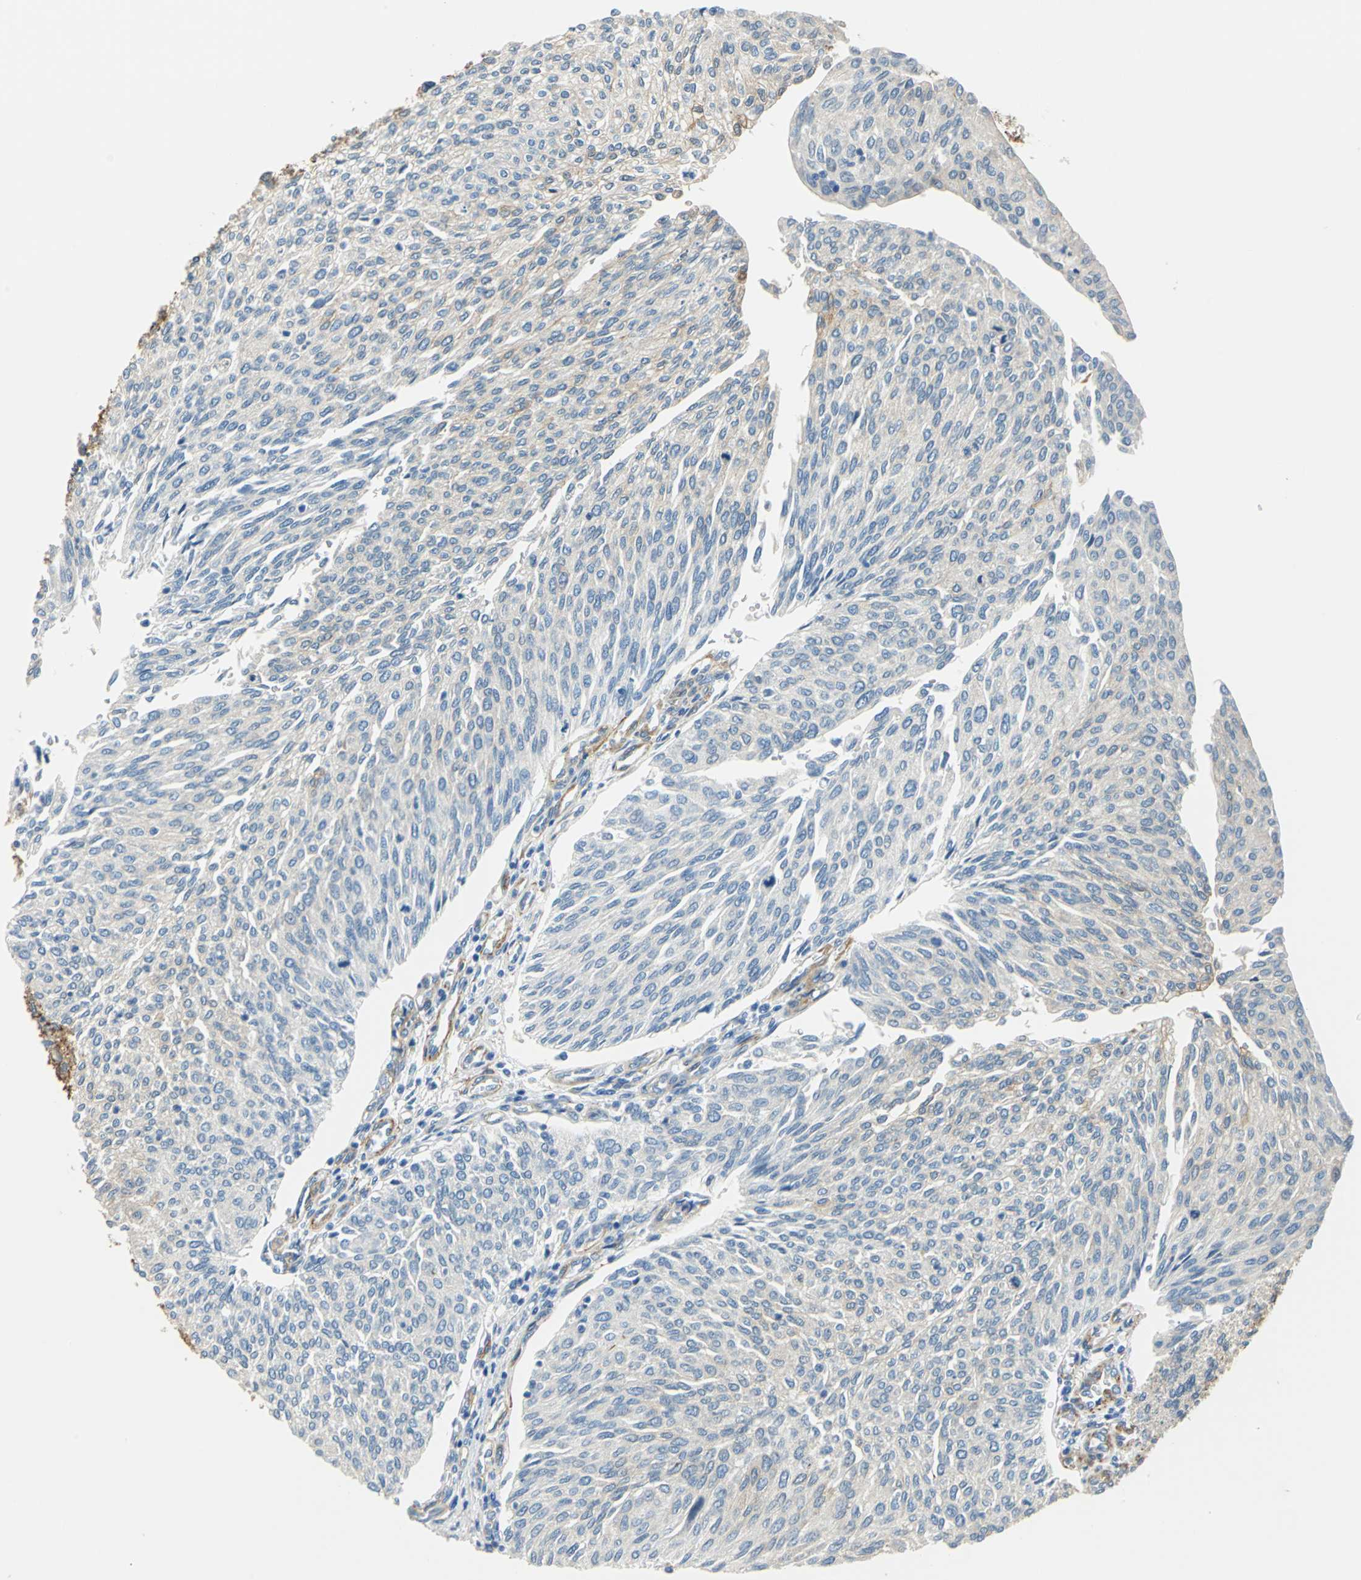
{"staining": {"intensity": "weak", "quantity": "<25%", "location": "cytoplasmic/membranous"}, "tissue": "urothelial cancer", "cell_type": "Tumor cells", "image_type": "cancer", "snomed": [{"axis": "morphology", "description": "Urothelial carcinoma, Low grade"}, {"axis": "topography", "description": "Urinary bladder"}], "caption": "IHC of human urothelial cancer displays no positivity in tumor cells.", "gene": "AKAP12", "patient": {"sex": "female", "age": 79}}